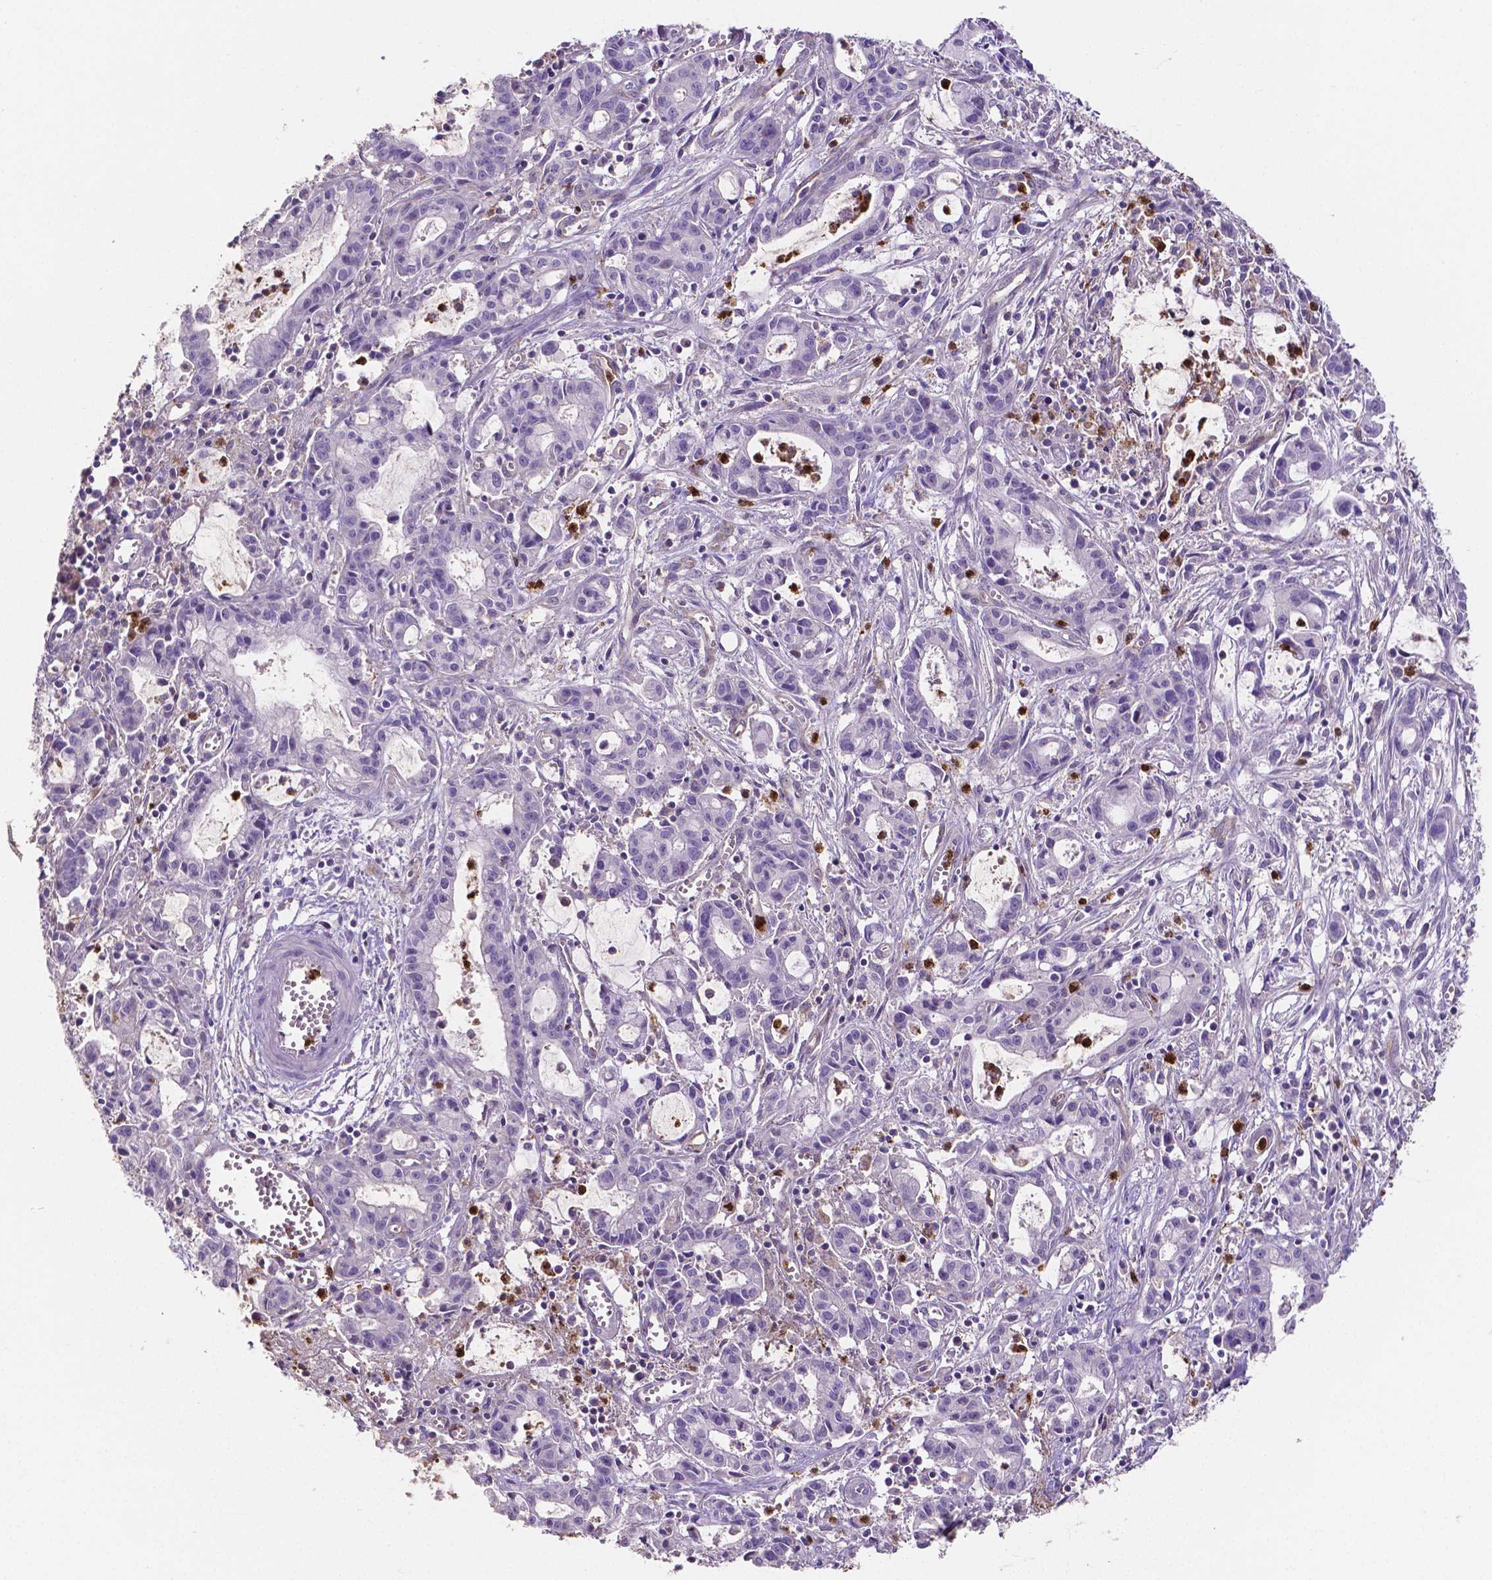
{"staining": {"intensity": "negative", "quantity": "none", "location": "none"}, "tissue": "pancreatic cancer", "cell_type": "Tumor cells", "image_type": "cancer", "snomed": [{"axis": "morphology", "description": "Adenocarcinoma, NOS"}, {"axis": "topography", "description": "Pancreas"}], "caption": "IHC image of neoplastic tissue: pancreatic cancer (adenocarcinoma) stained with DAB displays no significant protein expression in tumor cells.", "gene": "MMP9", "patient": {"sex": "male", "age": 48}}